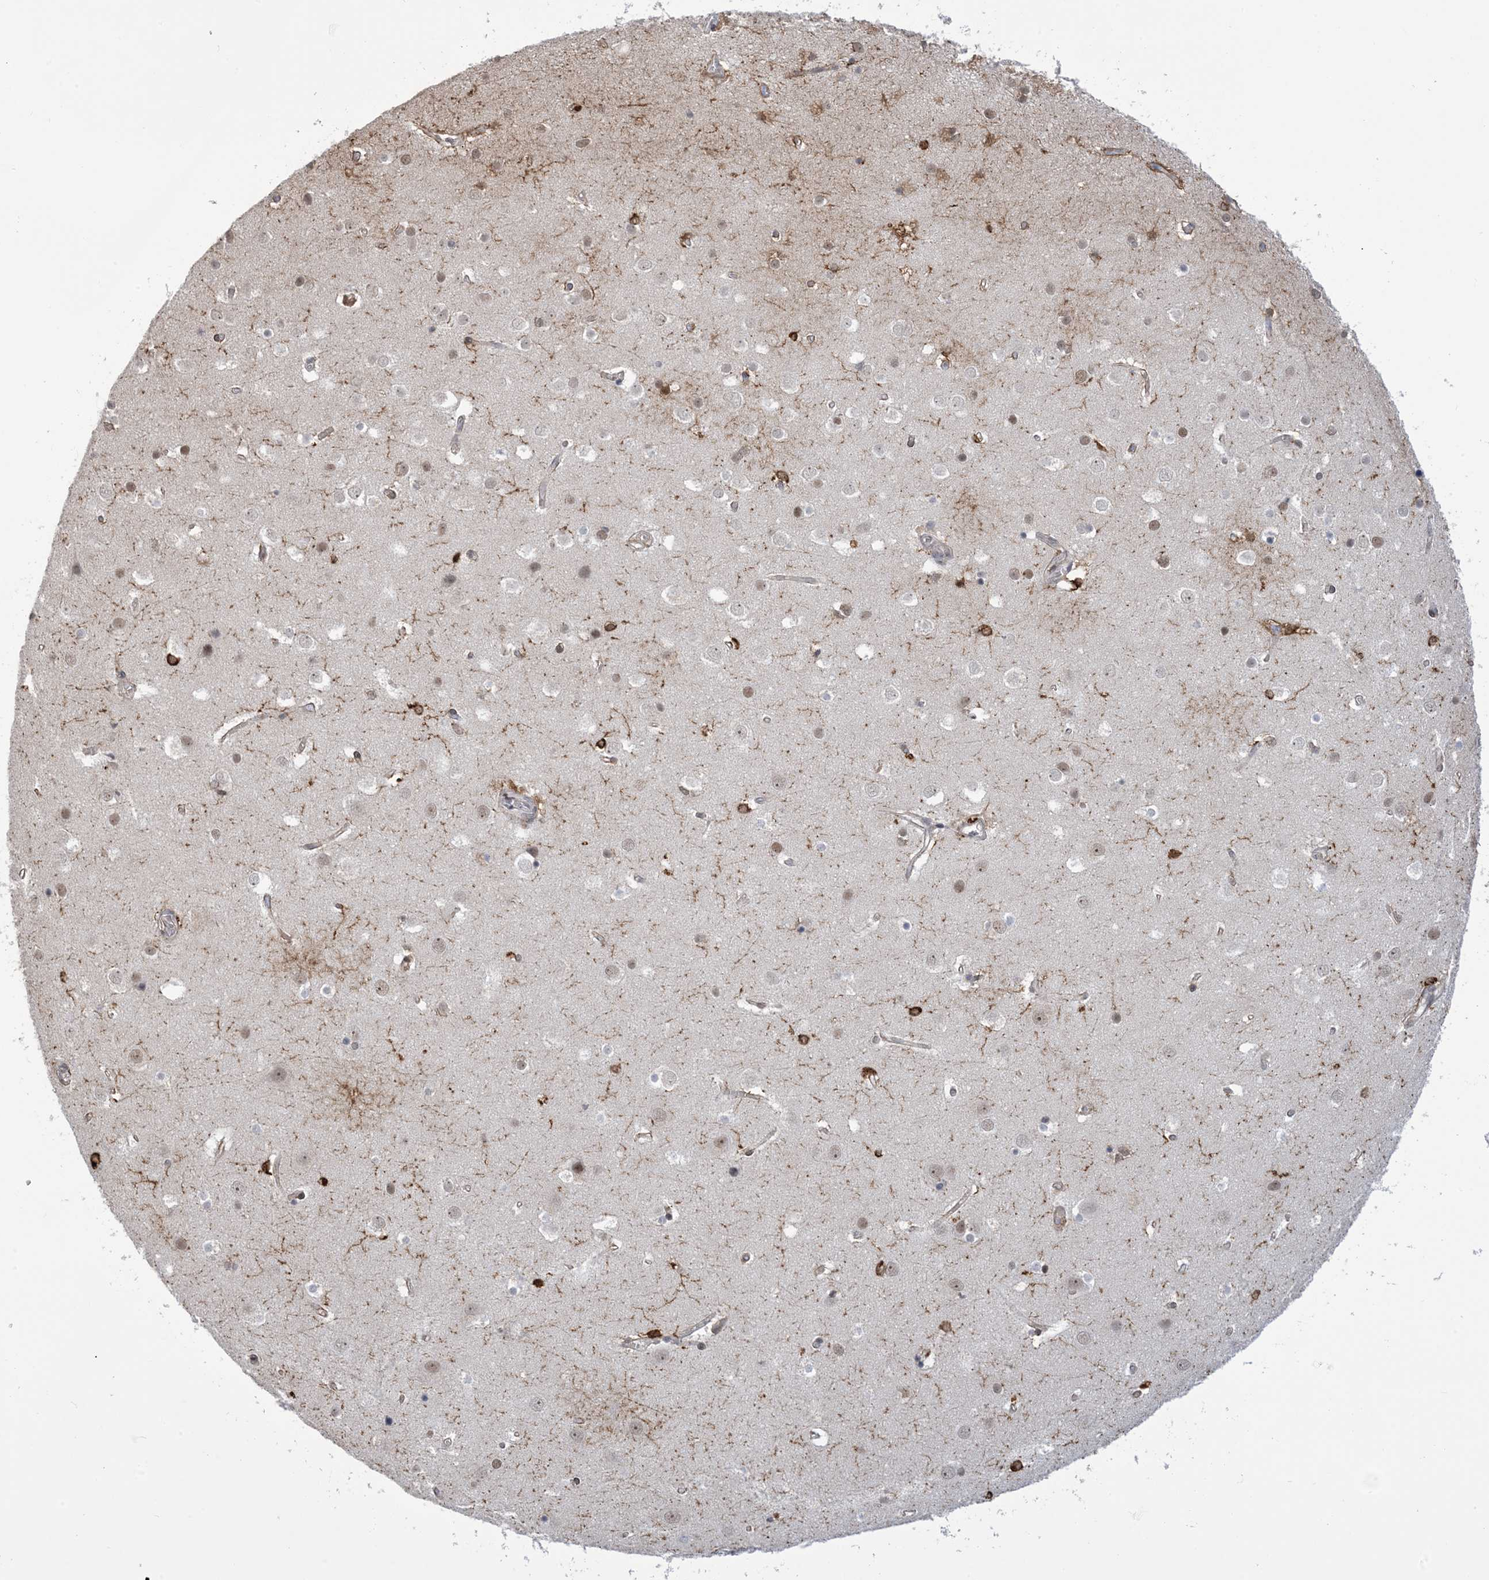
{"staining": {"intensity": "negative", "quantity": "none", "location": "none"}, "tissue": "cerebral cortex", "cell_type": "Endothelial cells", "image_type": "normal", "snomed": [{"axis": "morphology", "description": "Normal tissue, NOS"}, {"axis": "topography", "description": "Cerebral cortex"}], "caption": "The IHC image has no significant staining in endothelial cells of cerebral cortex. (Brightfield microscopy of DAB (3,3'-diaminobenzidine) immunohistochemistry at high magnification).", "gene": "ZNF8", "patient": {"sex": "male", "age": 54}}